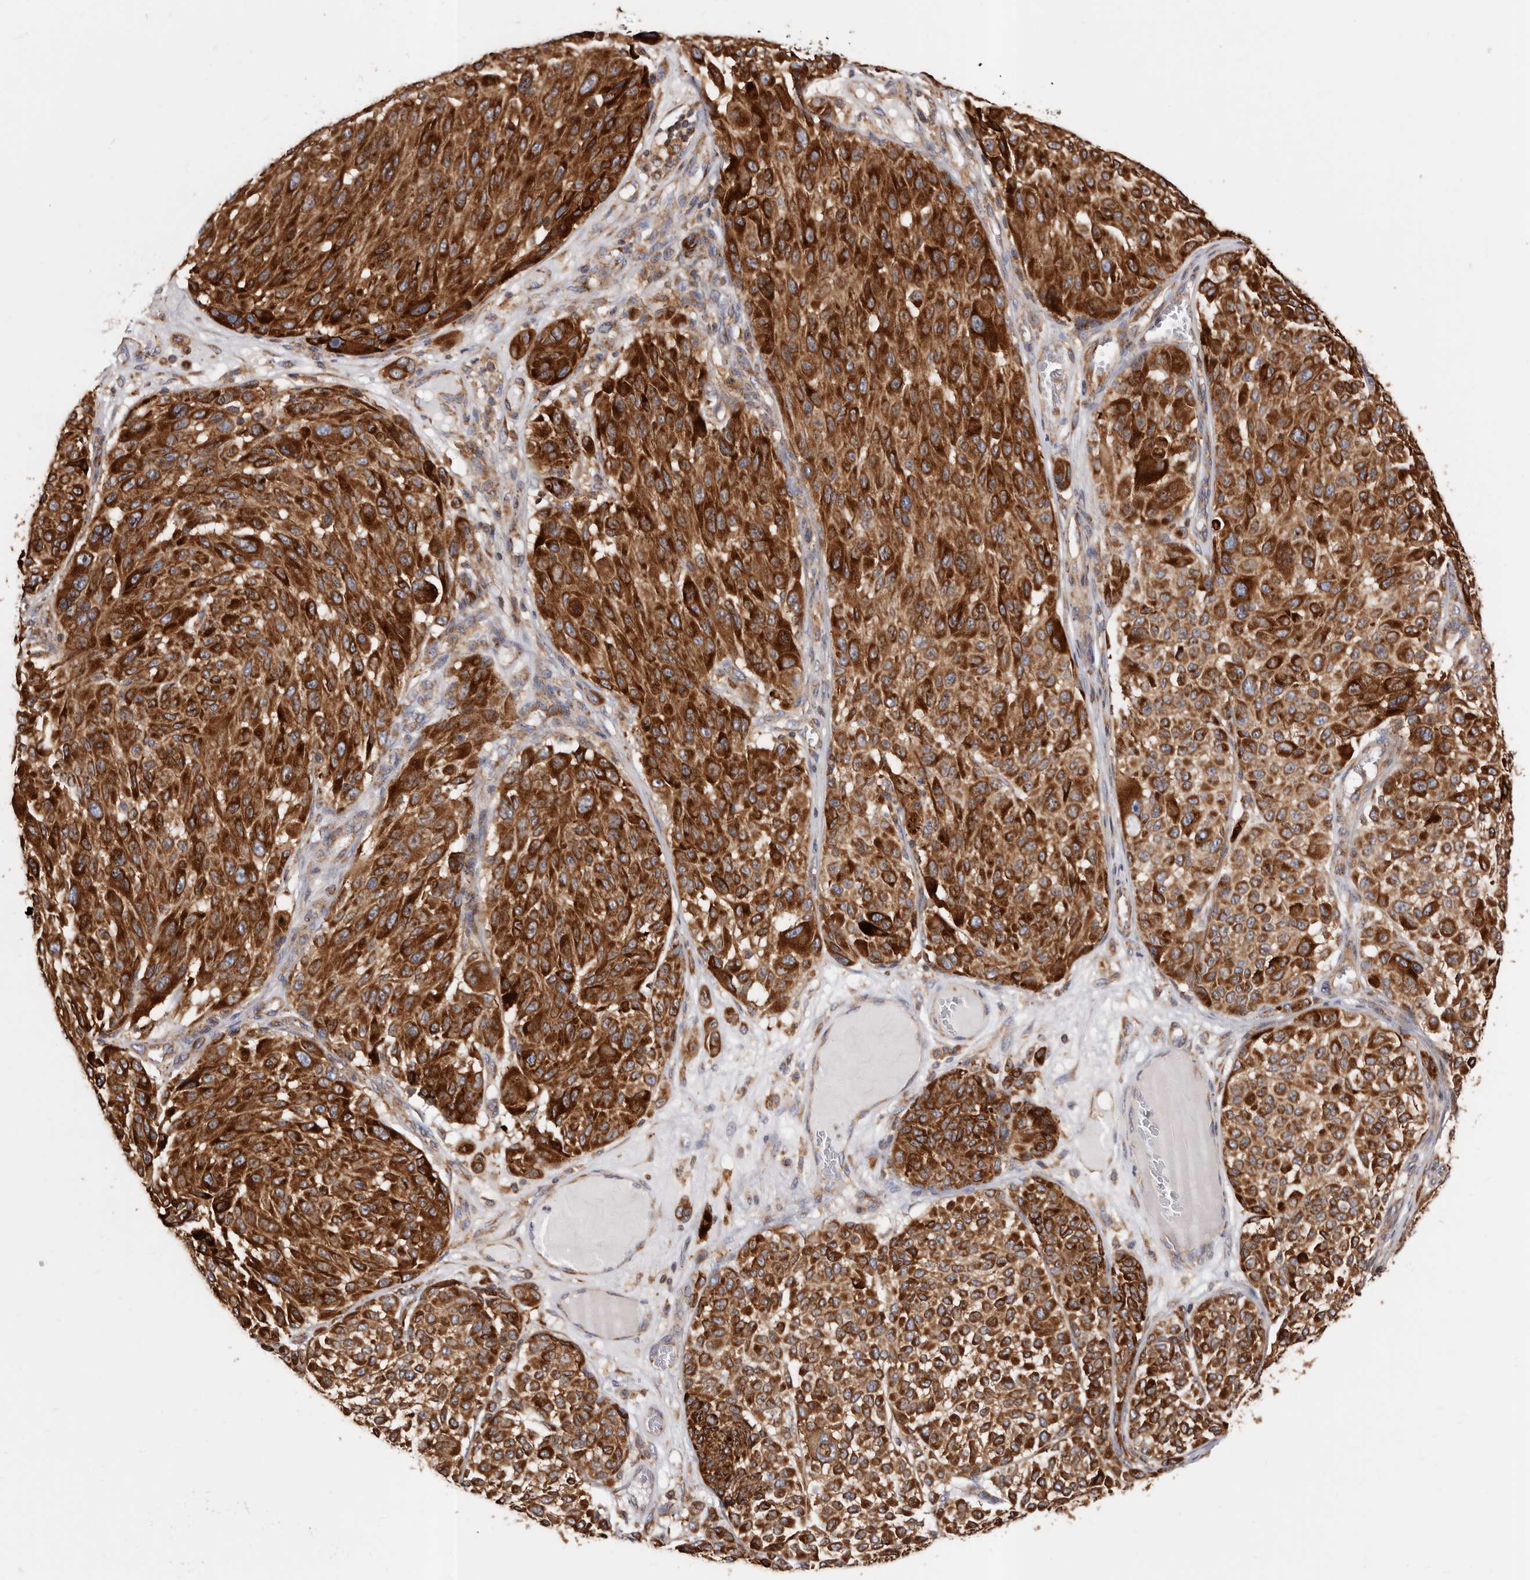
{"staining": {"intensity": "strong", "quantity": ">75%", "location": "cytoplasmic/membranous"}, "tissue": "melanoma", "cell_type": "Tumor cells", "image_type": "cancer", "snomed": [{"axis": "morphology", "description": "Malignant melanoma, NOS"}, {"axis": "topography", "description": "Skin"}], "caption": "Immunohistochemistry (IHC) staining of malignant melanoma, which displays high levels of strong cytoplasmic/membranous staining in about >75% of tumor cells indicating strong cytoplasmic/membranous protein positivity. The staining was performed using DAB (brown) for protein detection and nuclei were counterstained in hematoxylin (blue).", "gene": "COQ8B", "patient": {"sex": "male", "age": 83}}